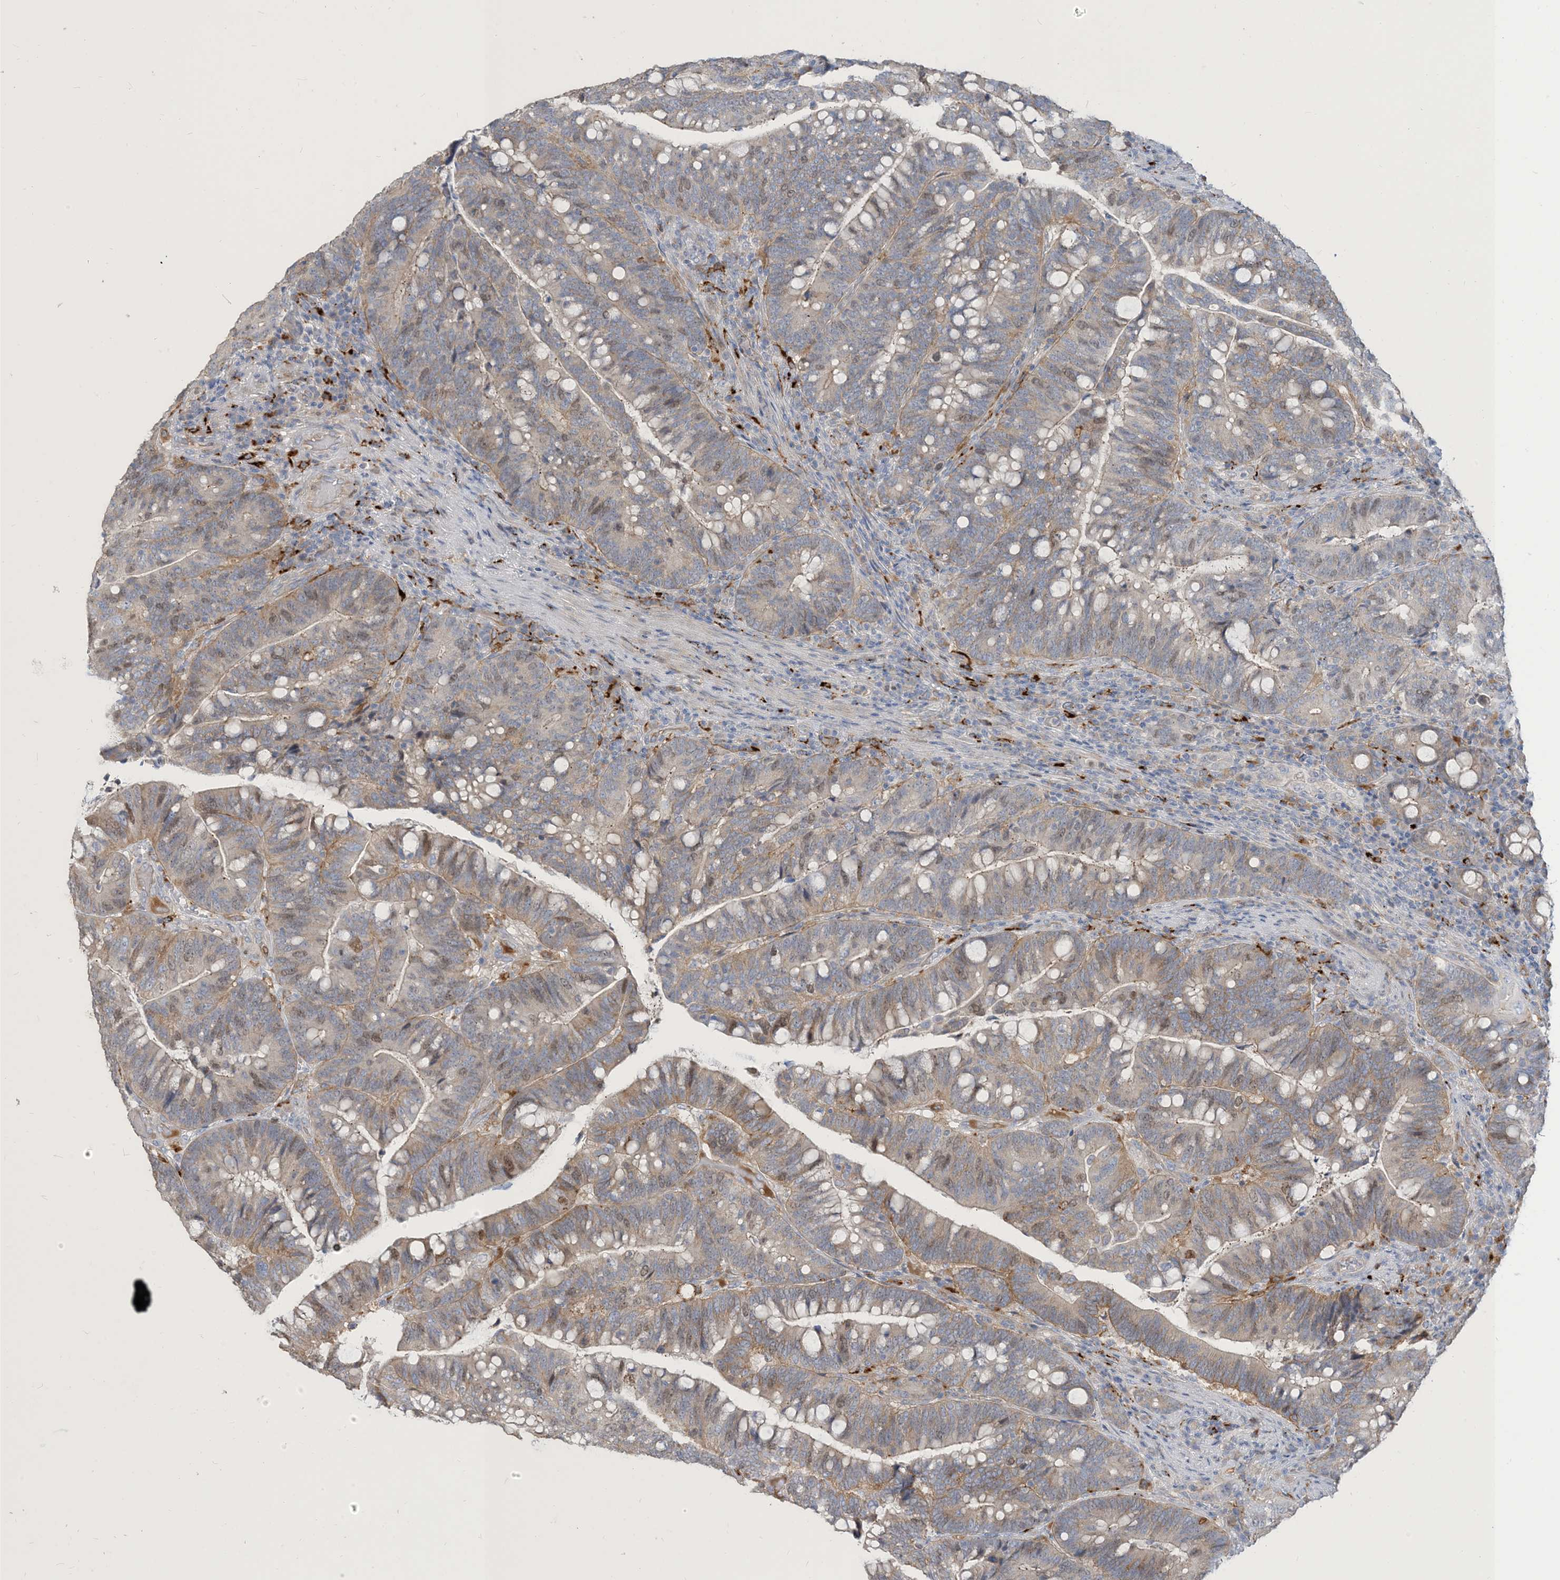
{"staining": {"intensity": "weak", "quantity": "25%-75%", "location": "cytoplasmic/membranous,nuclear"}, "tissue": "colorectal cancer", "cell_type": "Tumor cells", "image_type": "cancer", "snomed": [{"axis": "morphology", "description": "Adenocarcinoma, NOS"}, {"axis": "topography", "description": "Colon"}], "caption": "An immunohistochemistry micrograph of tumor tissue is shown. Protein staining in brown labels weak cytoplasmic/membranous and nuclear positivity in adenocarcinoma (colorectal) within tumor cells.", "gene": "PEAR1", "patient": {"sex": "female", "age": 66}}